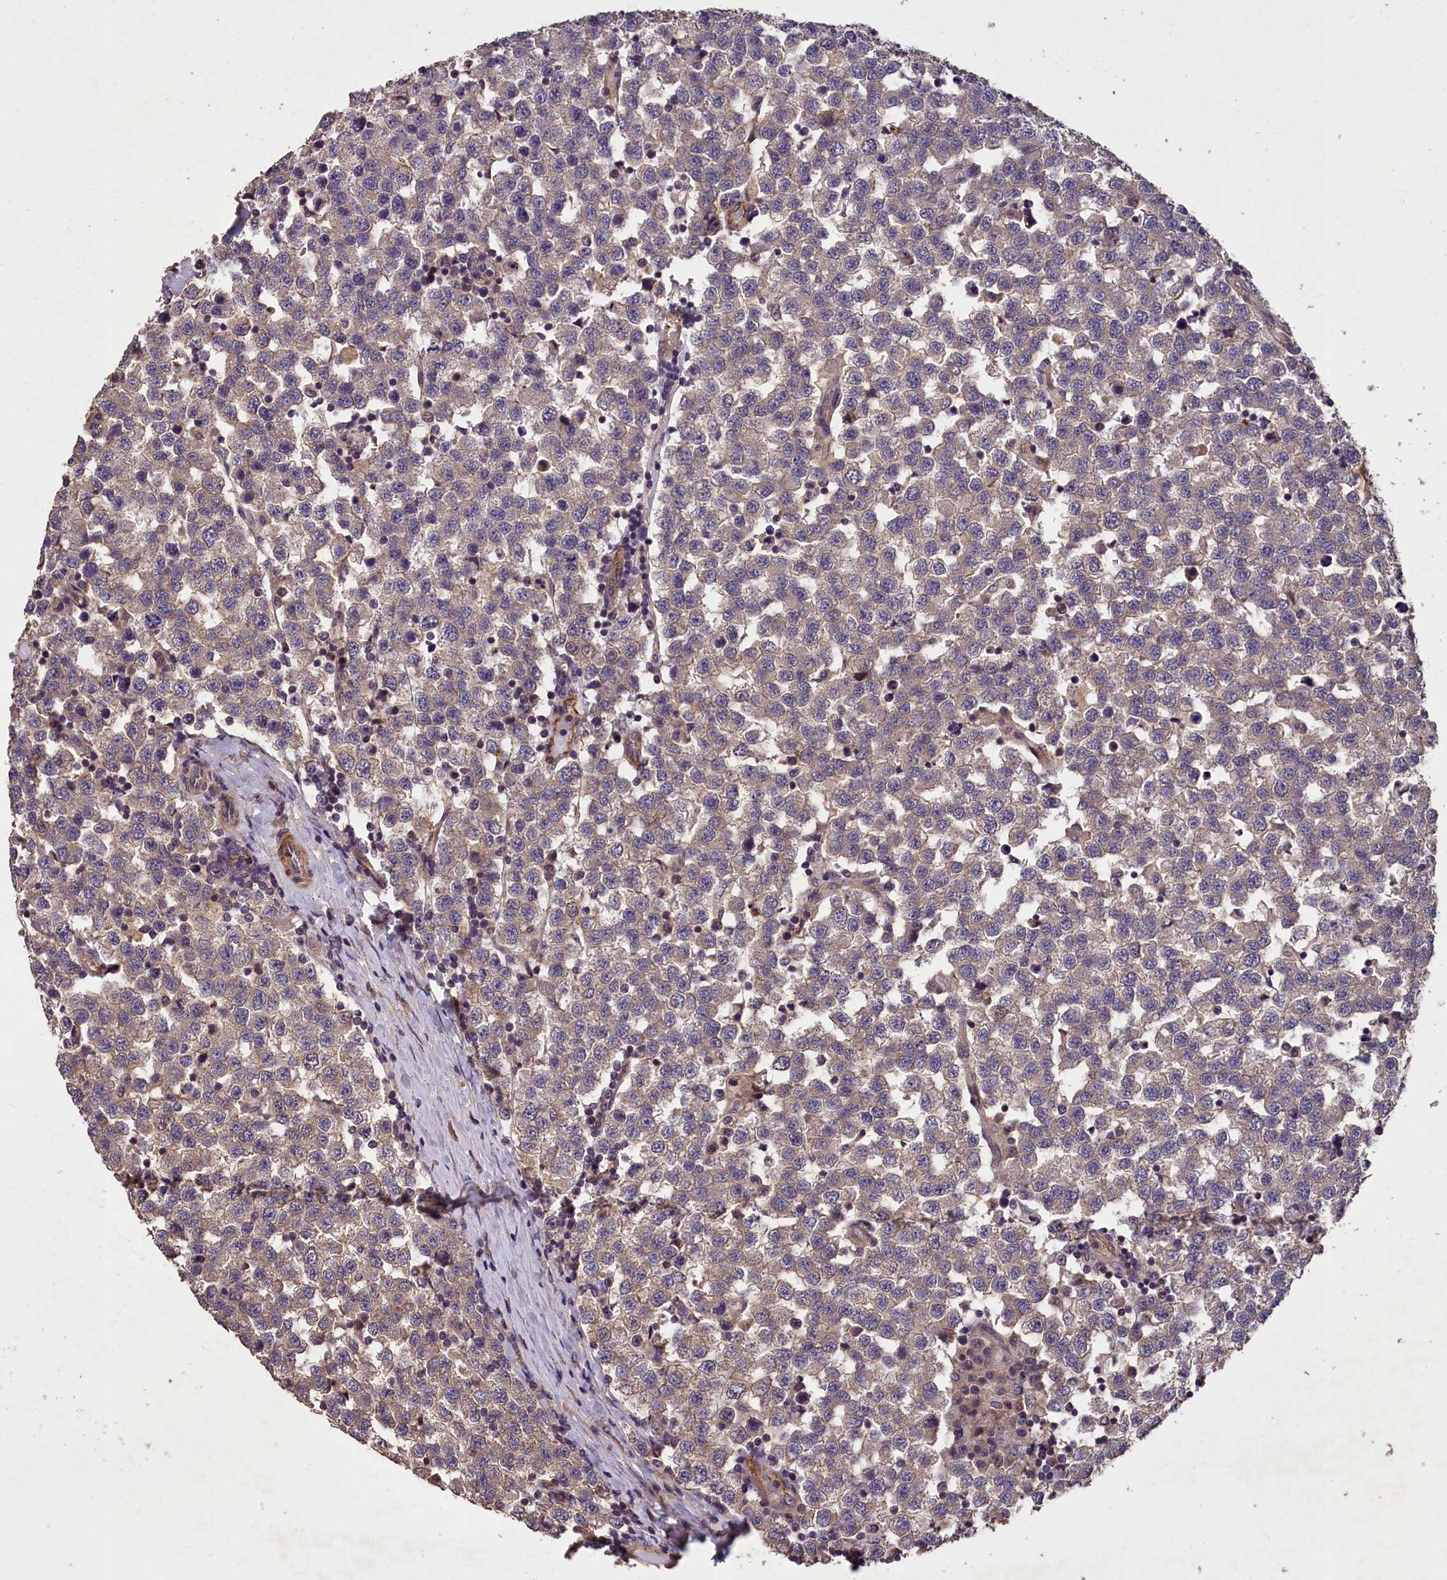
{"staining": {"intensity": "weak", "quantity": "25%-75%", "location": "cytoplasmic/membranous"}, "tissue": "testis cancer", "cell_type": "Tumor cells", "image_type": "cancer", "snomed": [{"axis": "morphology", "description": "Seminoma, NOS"}, {"axis": "topography", "description": "Testis"}], "caption": "Weak cytoplasmic/membranous staining for a protein is present in about 25%-75% of tumor cells of seminoma (testis) using immunohistochemistry.", "gene": "CHD9", "patient": {"sex": "male", "age": 34}}